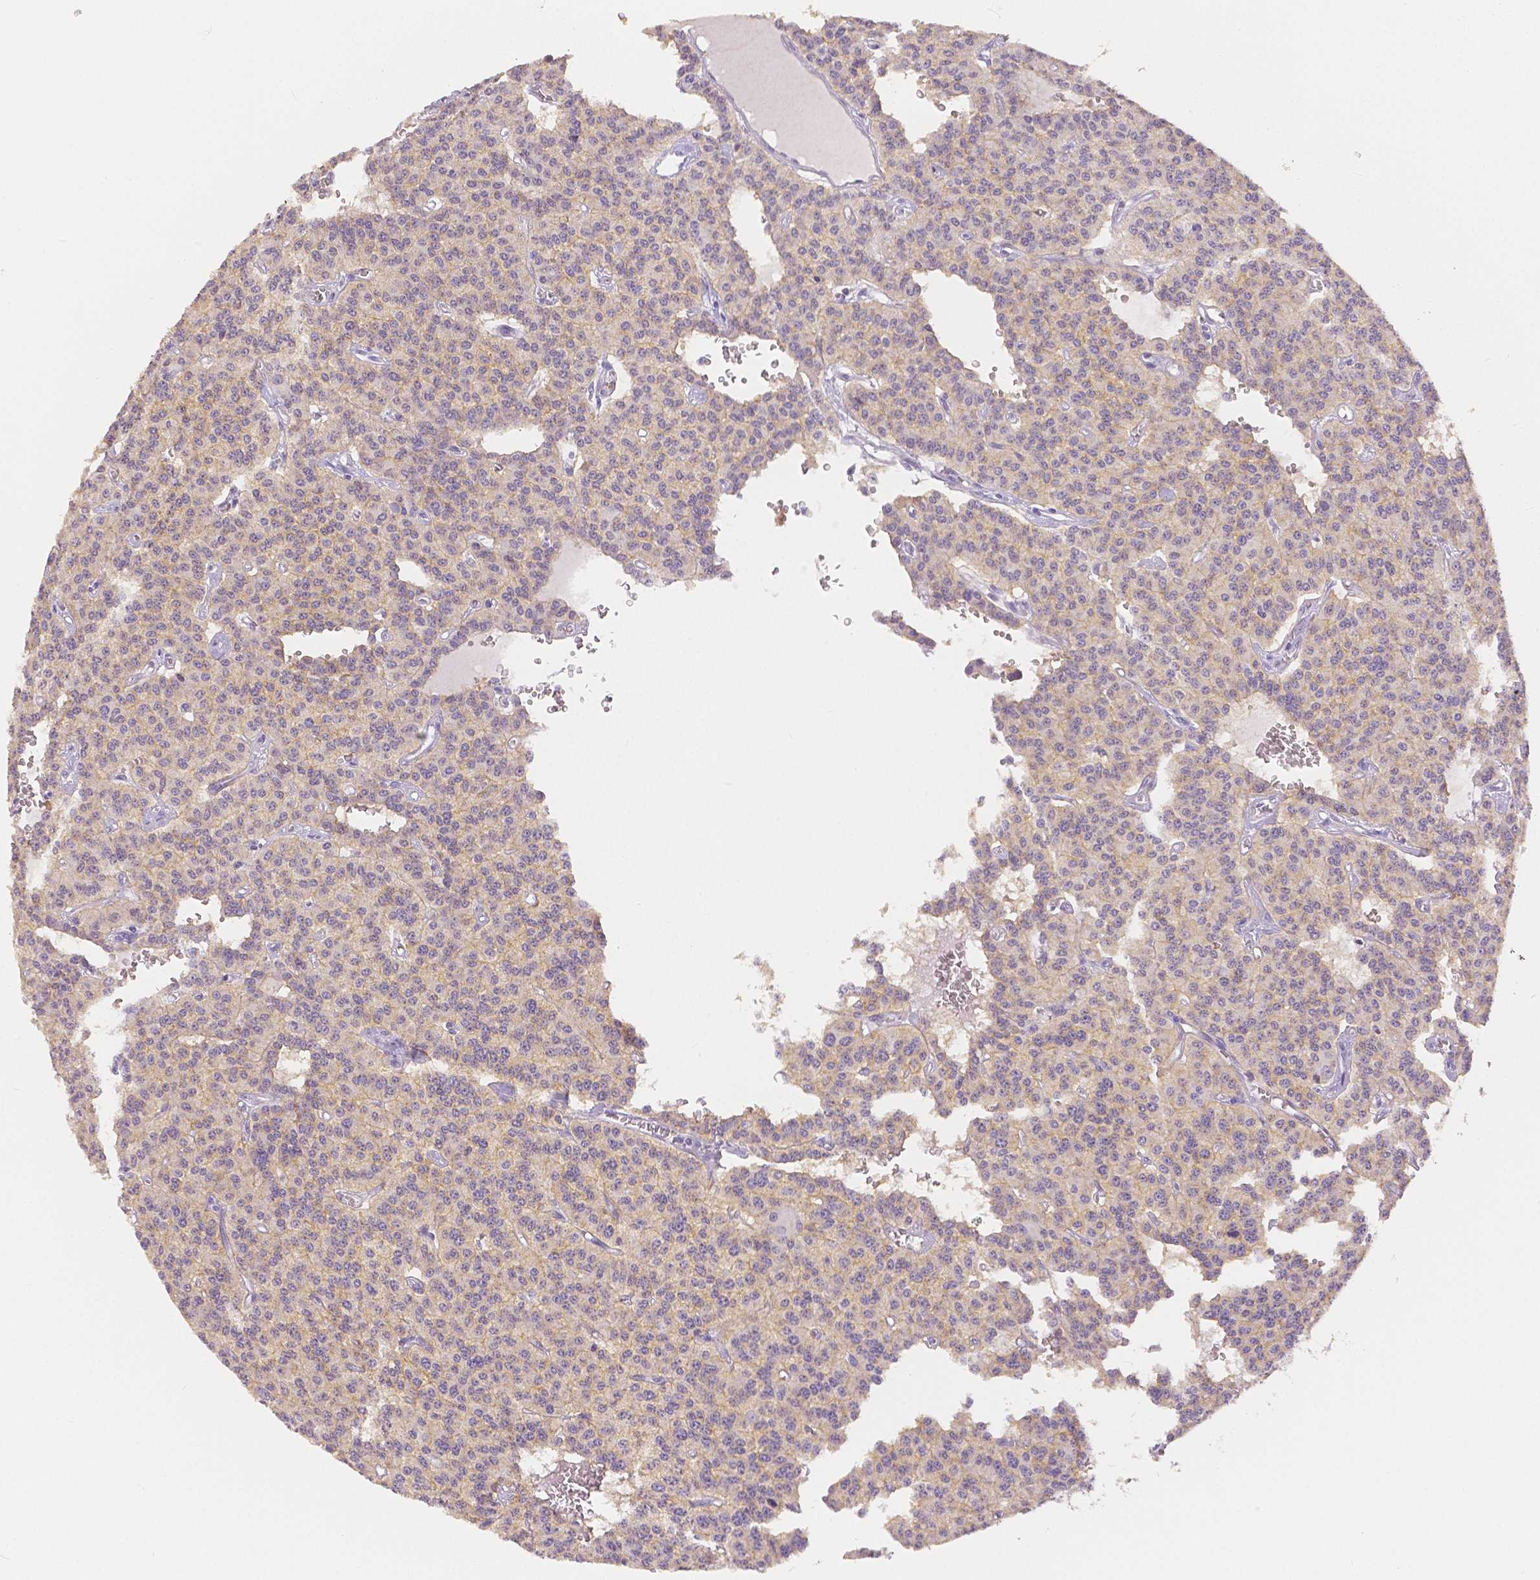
{"staining": {"intensity": "weak", "quantity": "25%-75%", "location": "cytoplasmic/membranous"}, "tissue": "carcinoid", "cell_type": "Tumor cells", "image_type": "cancer", "snomed": [{"axis": "morphology", "description": "Carcinoid, malignant, NOS"}, {"axis": "topography", "description": "Lung"}], "caption": "IHC micrograph of neoplastic tissue: human carcinoid (malignant) stained using IHC shows low levels of weak protein expression localized specifically in the cytoplasmic/membranous of tumor cells, appearing as a cytoplasmic/membranous brown color.", "gene": "OCLN", "patient": {"sex": "female", "age": 71}}